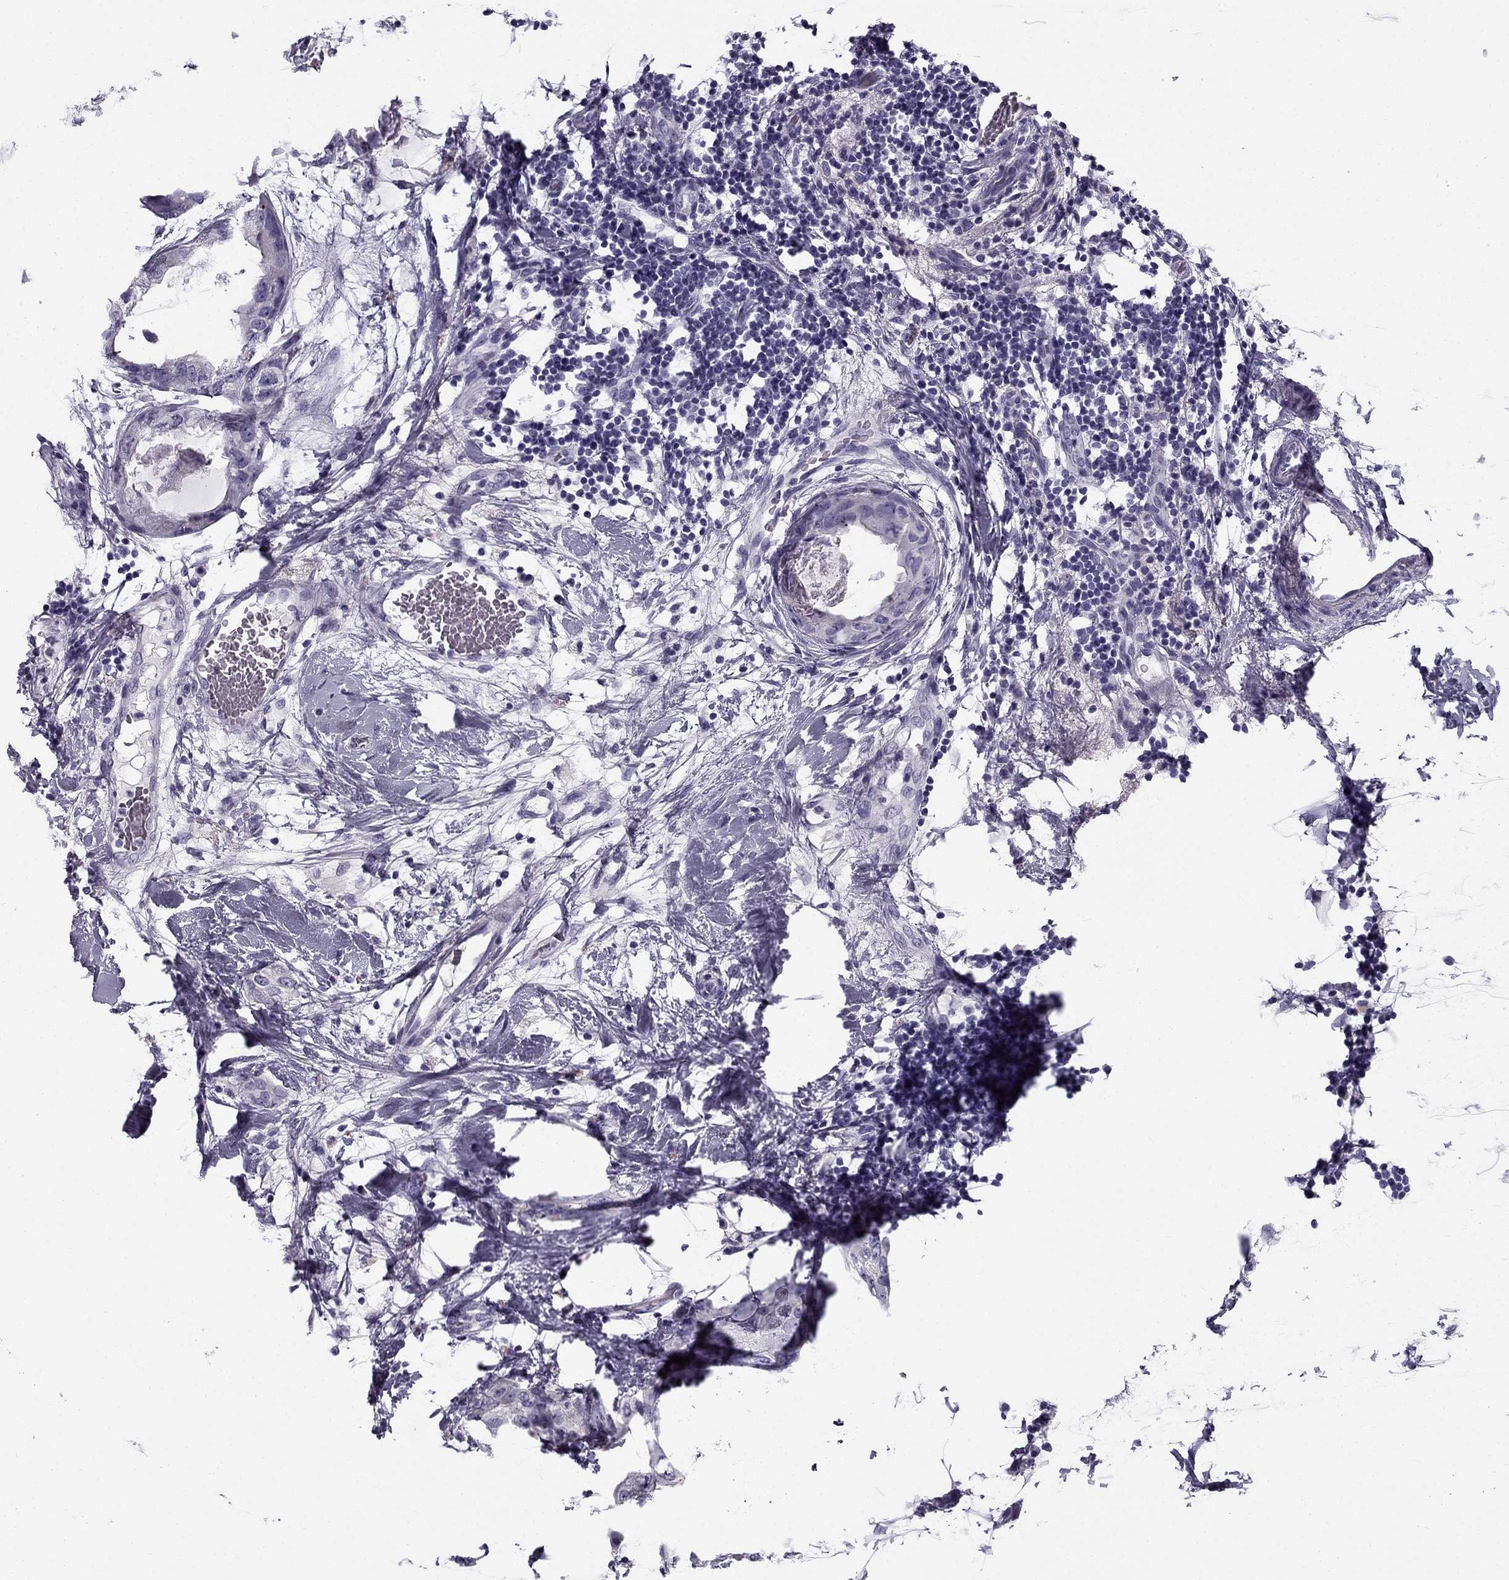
{"staining": {"intensity": "negative", "quantity": "none", "location": "none"}, "tissue": "breast cancer", "cell_type": "Tumor cells", "image_type": "cancer", "snomed": [{"axis": "morphology", "description": "Normal tissue, NOS"}, {"axis": "morphology", "description": "Duct carcinoma"}, {"axis": "topography", "description": "Breast"}], "caption": "Tumor cells show no significant positivity in breast cancer (infiltrating ductal carcinoma). (DAB immunohistochemistry (IHC), high magnification).", "gene": "MC5R", "patient": {"sex": "female", "age": 40}}